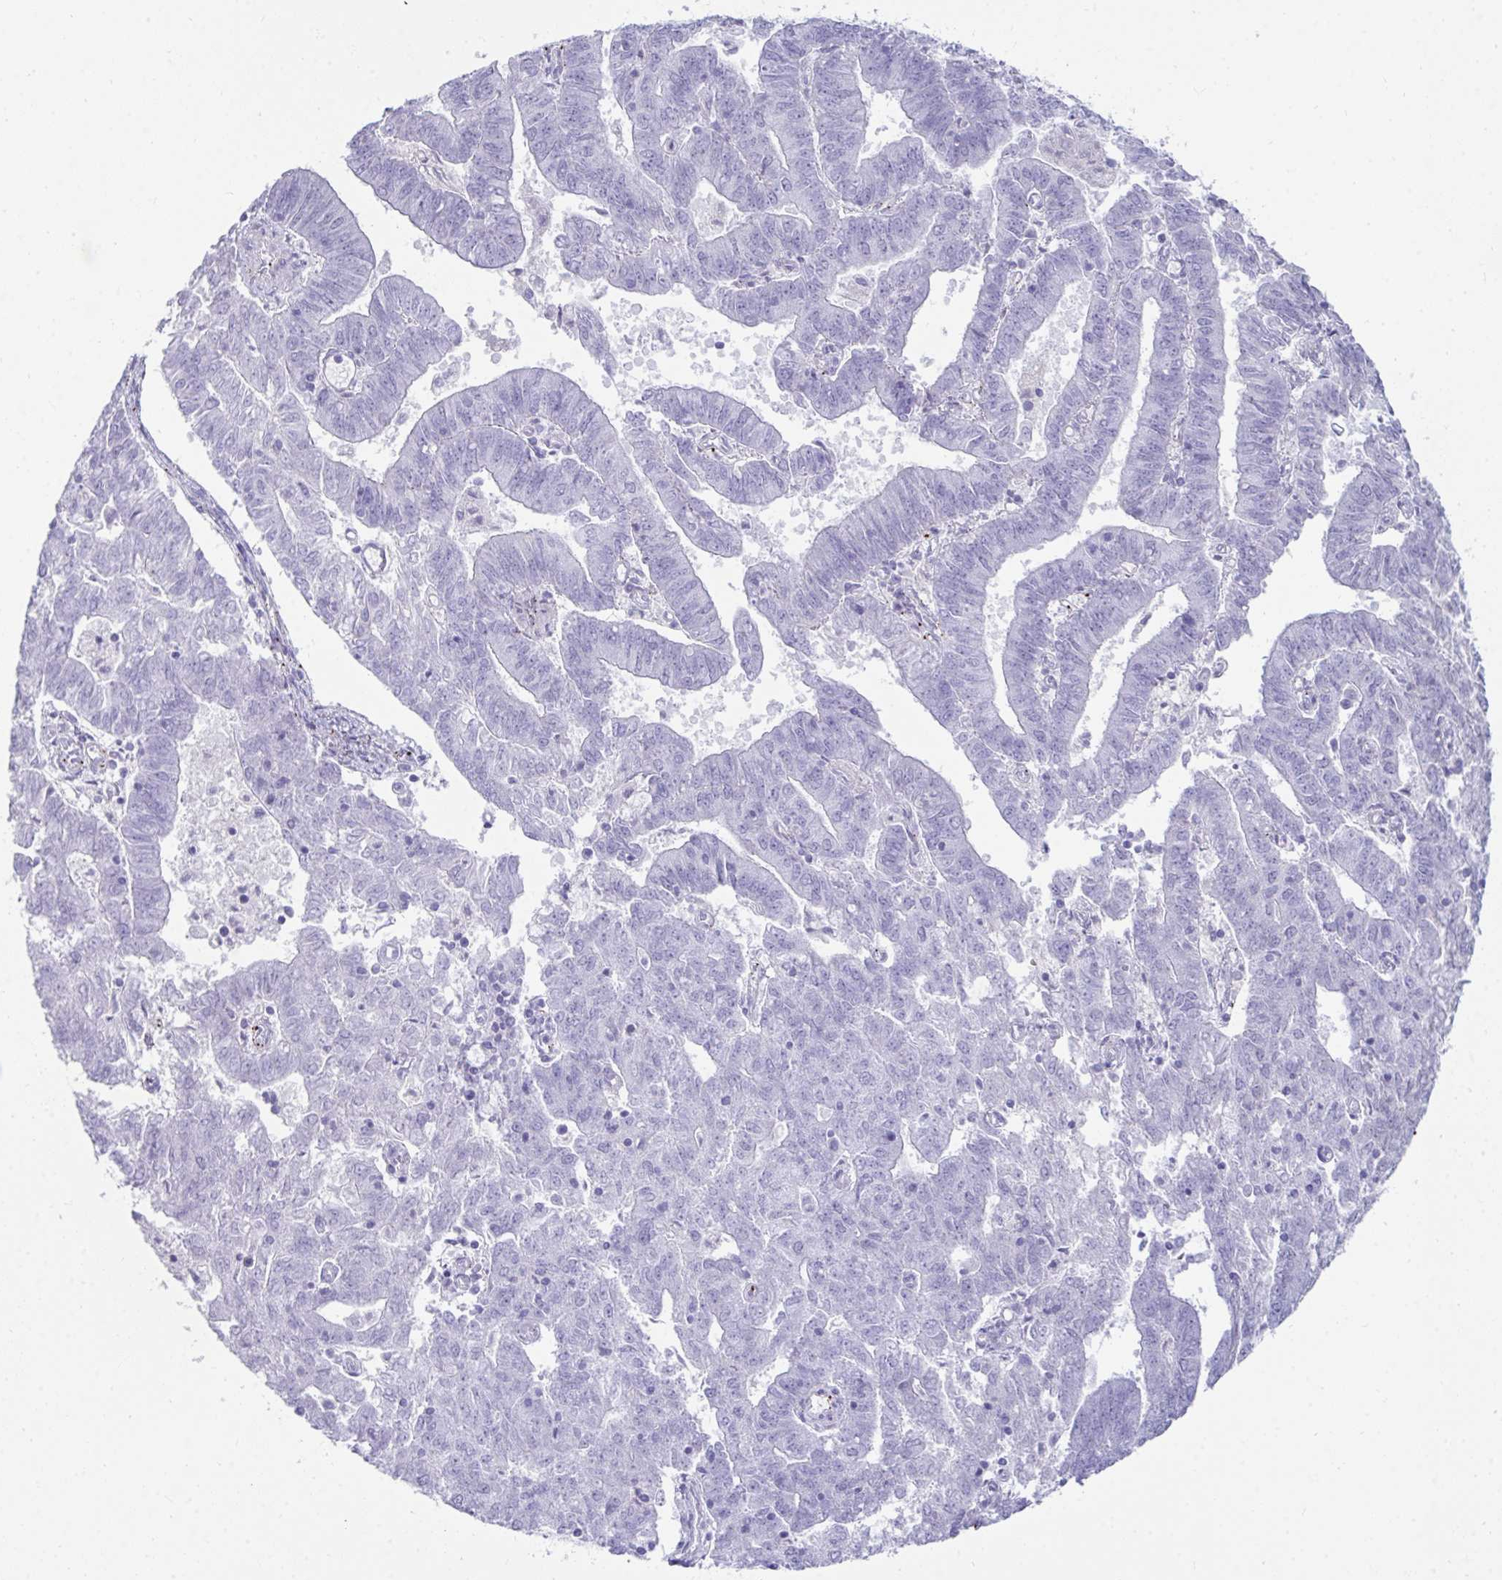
{"staining": {"intensity": "negative", "quantity": "none", "location": "none"}, "tissue": "endometrial cancer", "cell_type": "Tumor cells", "image_type": "cancer", "snomed": [{"axis": "morphology", "description": "Adenocarcinoma, NOS"}, {"axis": "topography", "description": "Endometrium"}], "caption": "This histopathology image is of endometrial cancer stained with immunohistochemistry (IHC) to label a protein in brown with the nuclei are counter-stained blue. There is no positivity in tumor cells.", "gene": "UBL3", "patient": {"sex": "female", "age": 82}}